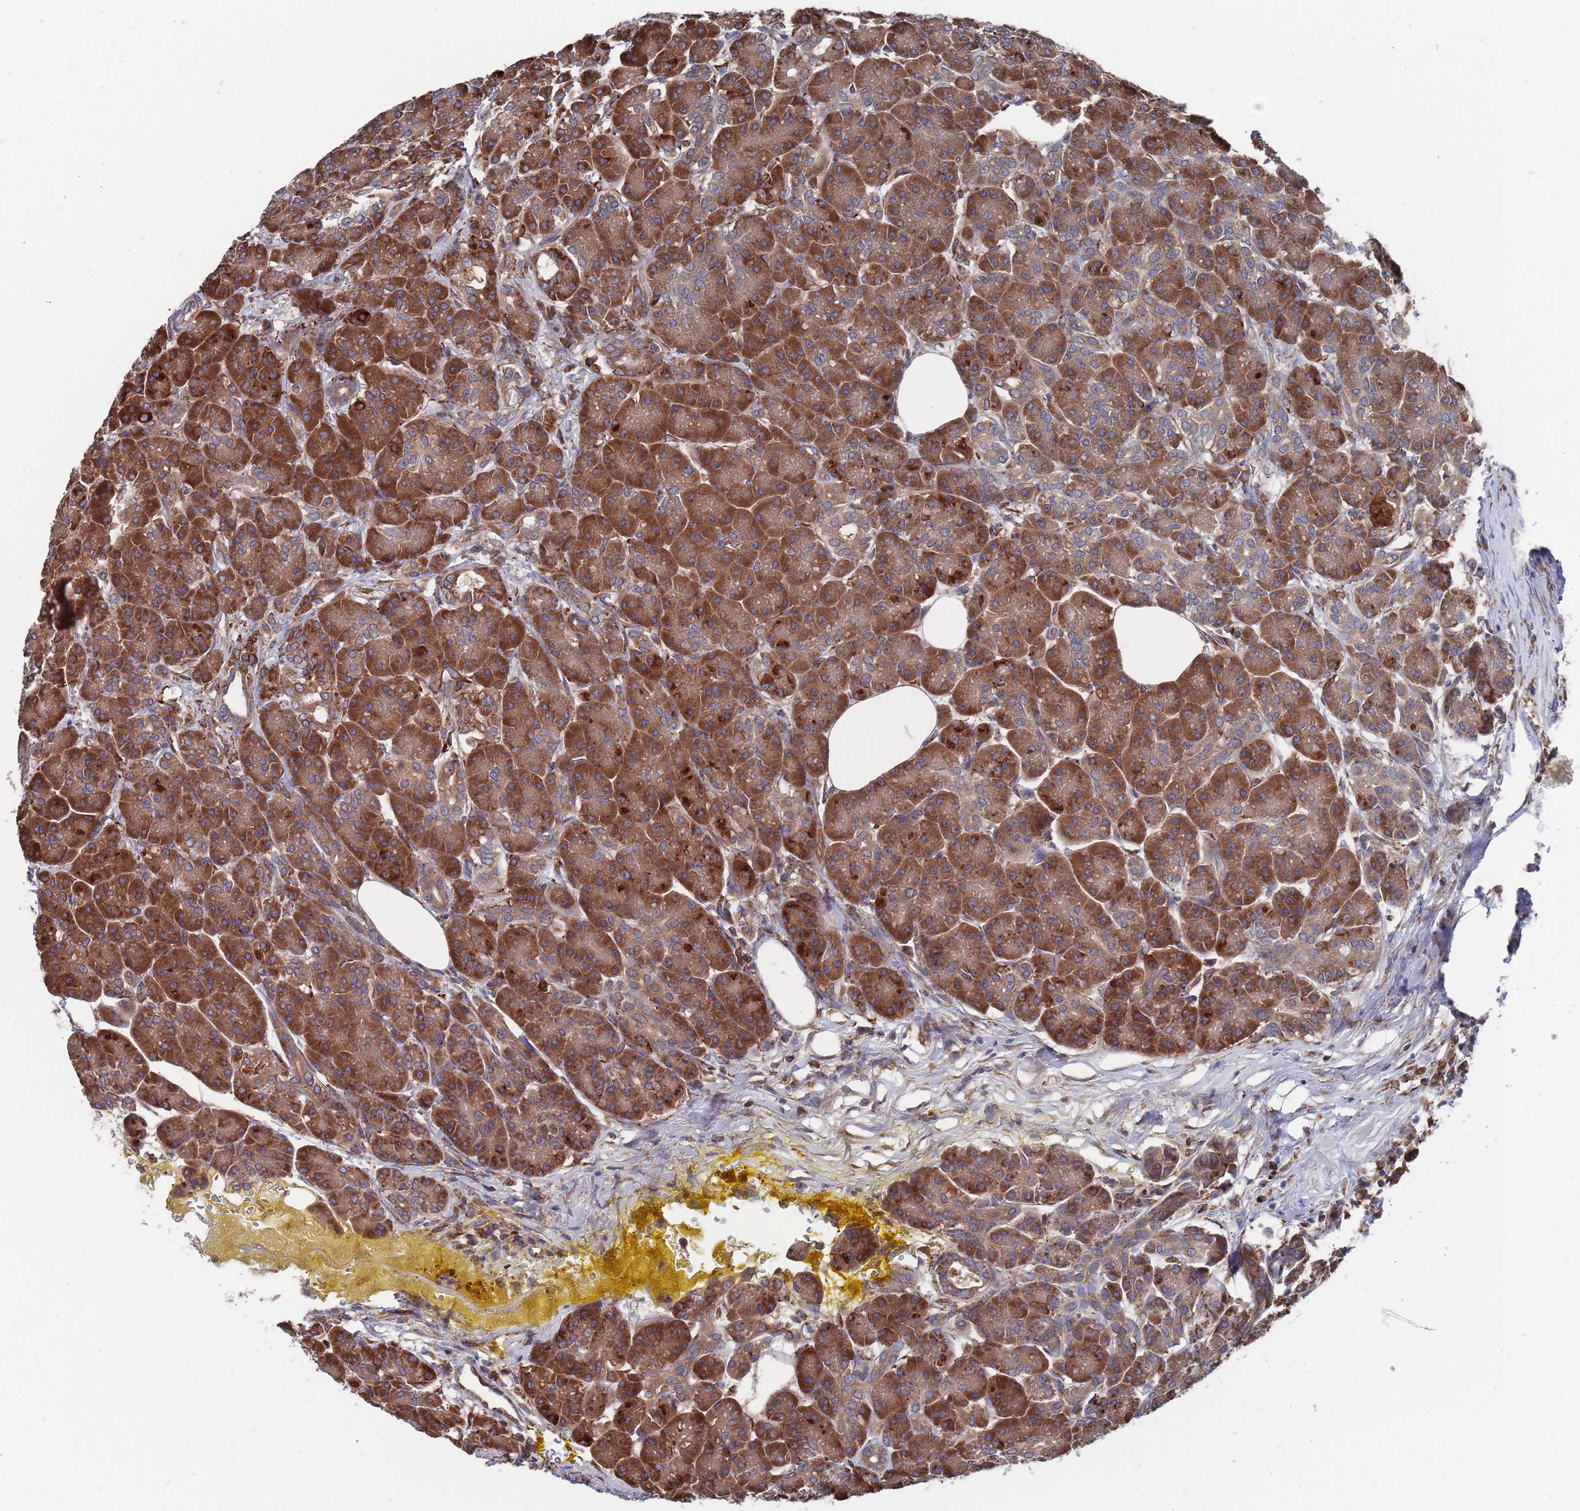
{"staining": {"intensity": "strong", "quantity": ">75%", "location": "cytoplasmic/membranous"}, "tissue": "pancreas", "cell_type": "Exocrine glandular cells", "image_type": "normal", "snomed": [{"axis": "morphology", "description": "Normal tissue, NOS"}, {"axis": "topography", "description": "Pancreas"}], "caption": "High-power microscopy captured an immunohistochemistry image of normal pancreas, revealing strong cytoplasmic/membranous positivity in about >75% of exocrine glandular cells. (Brightfield microscopy of DAB IHC at high magnification).", "gene": "GID8", "patient": {"sex": "male", "age": 63}}